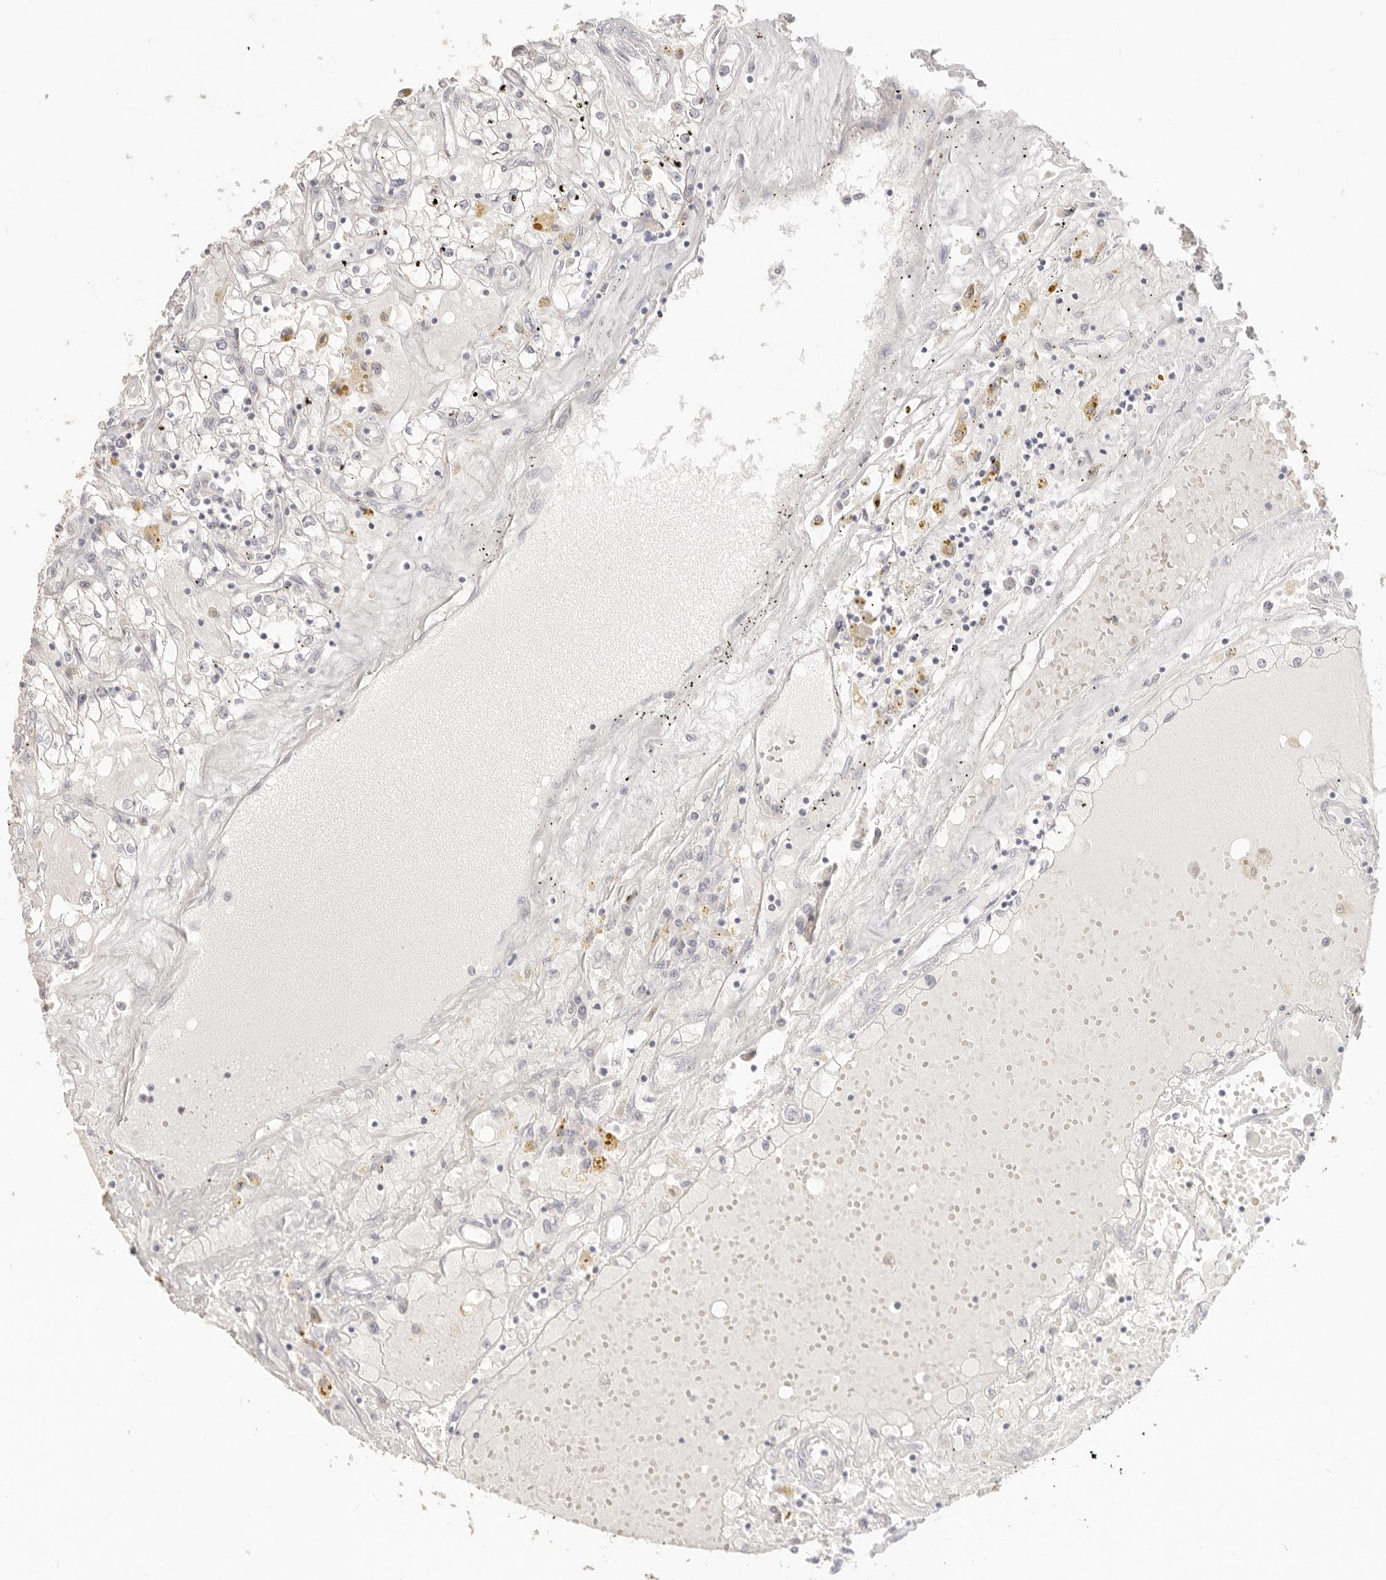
{"staining": {"intensity": "negative", "quantity": "none", "location": "none"}, "tissue": "renal cancer", "cell_type": "Tumor cells", "image_type": "cancer", "snomed": [{"axis": "morphology", "description": "Adenocarcinoma, NOS"}, {"axis": "topography", "description": "Kidney"}], "caption": "A photomicrograph of renal adenocarcinoma stained for a protein exhibits no brown staining in tumor cells.", "gene": "EPCAM", "patient": {"sex": "male", "age": 56}}